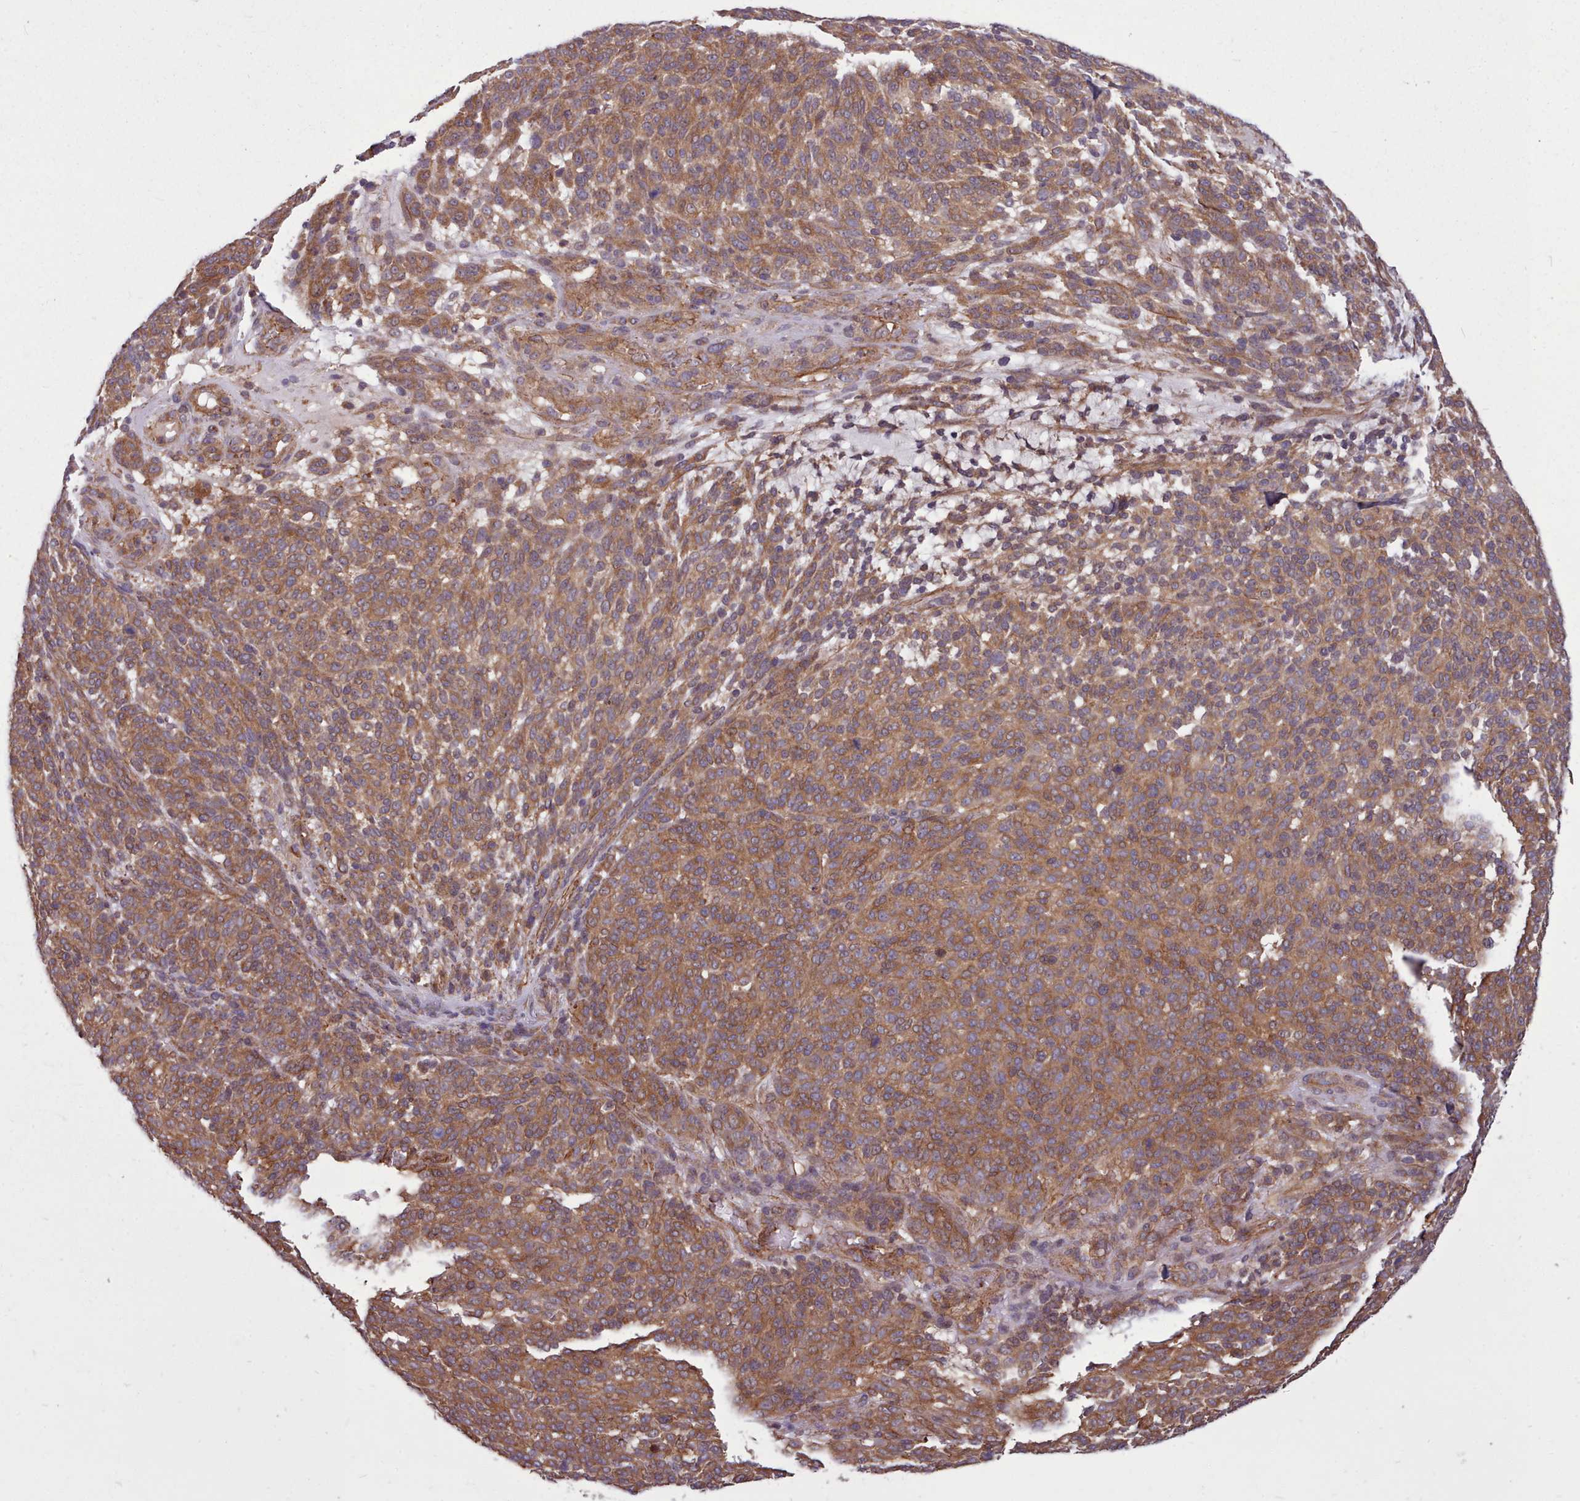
{"staining": {"intensity": "moderate", "quantity": ">75%", "location": "cytoplasmic/membranous"}, "tissue": "melanoma", "cell_type": "Tumor cells", "image_type": "cancer", "snomed": [{"axis": "morphology", "description": "Malignant melanoma, NOS"}, {"axis": "topography", "description": "Skin"}], "caption": "Immunohistochemistry (IHC) photomicrograph of human melanoma stained for a protein (brown), which exhibits medium levels of moderate cytoplasmic/membranous staining in about >75% of tumor cells.", "gene": "STUB1", "patient": {"sex": "male", "age": 49}}